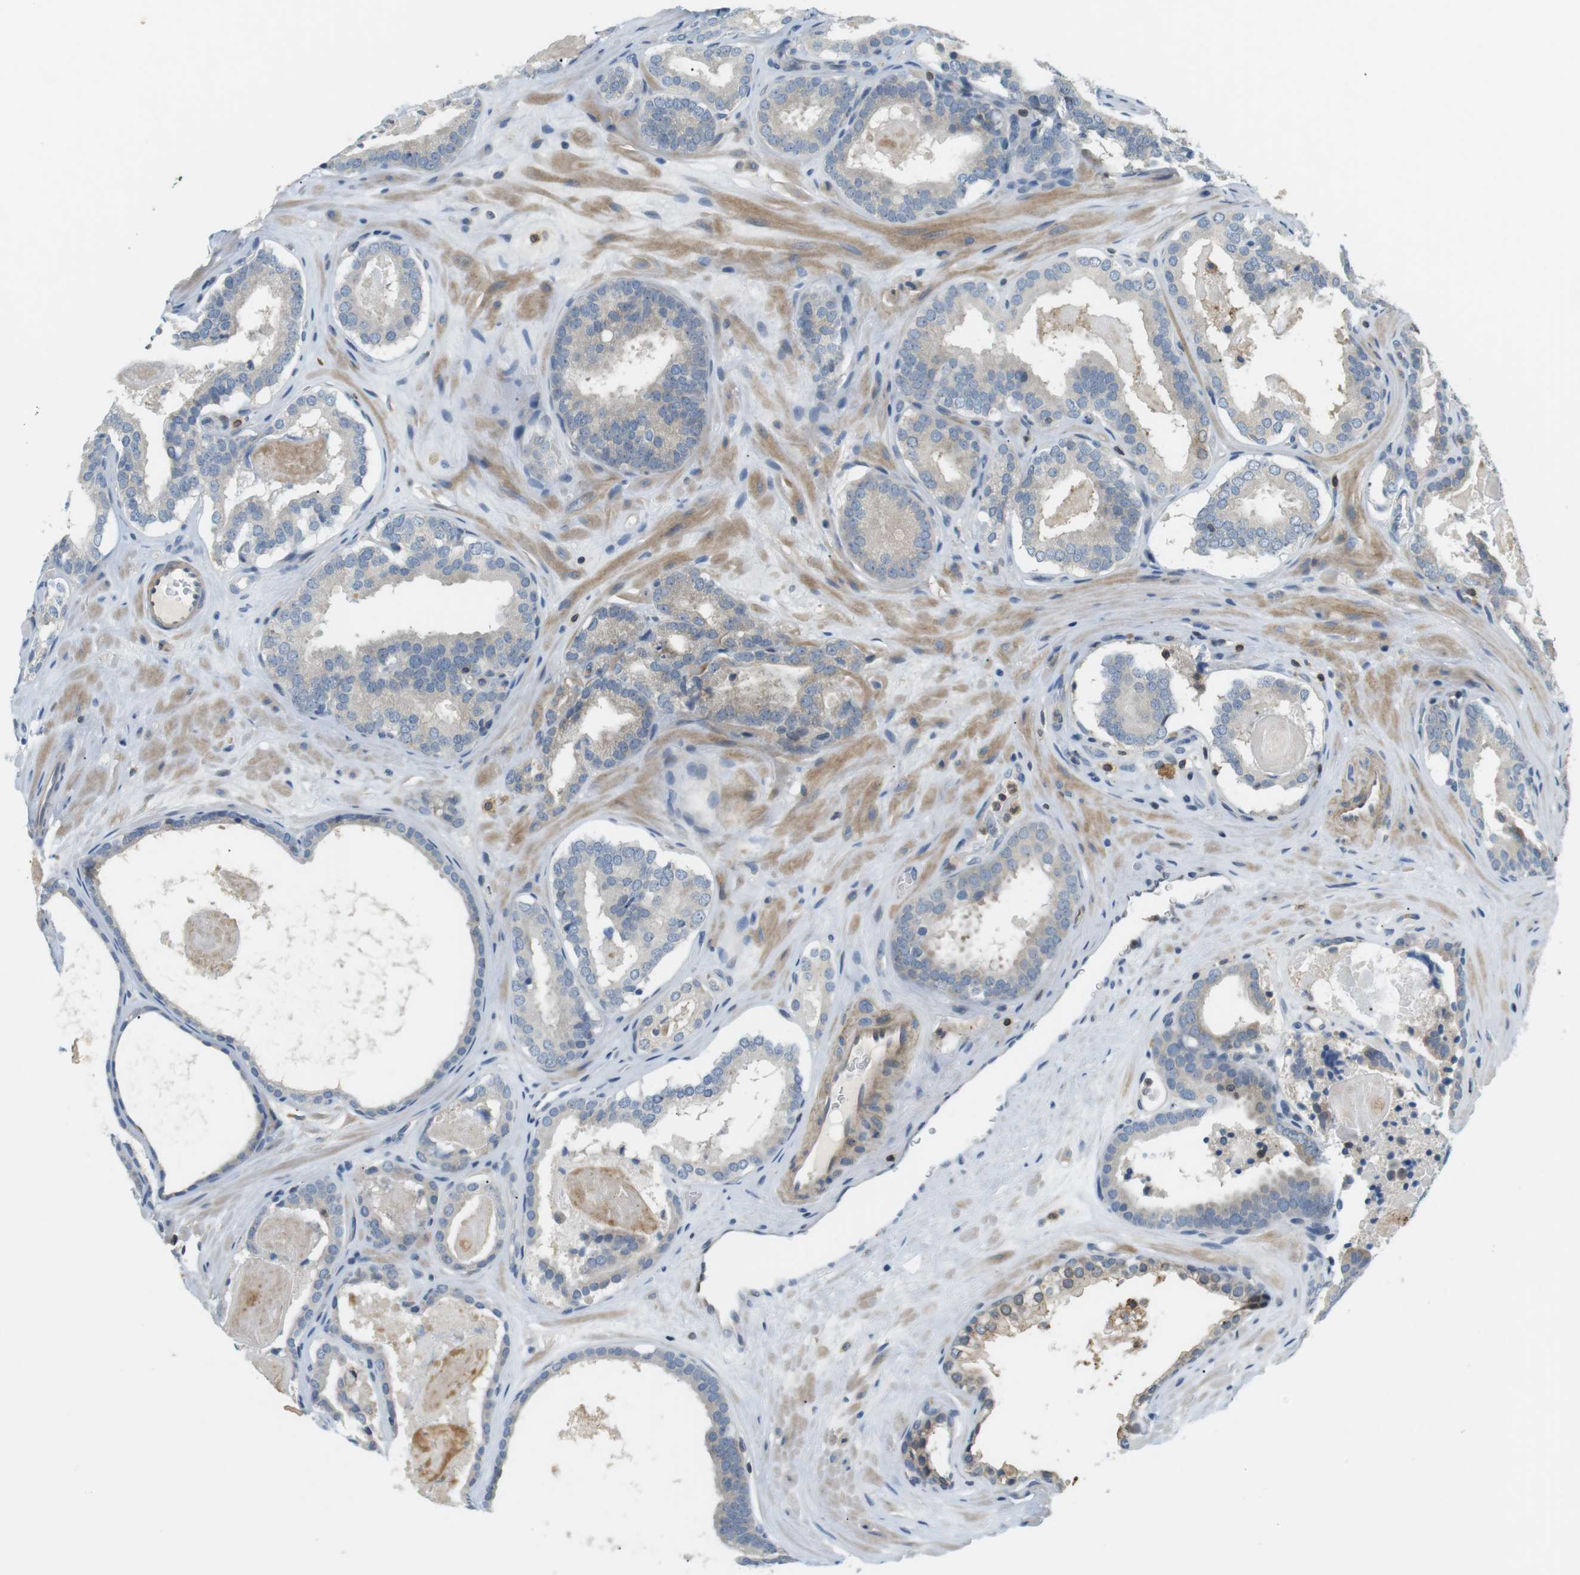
{"staining": {"intensity": "weak", "quantity": "<25%", "location": "cytoplasmic/membranous"}, "tissue": "prostate cancer", "cell_type": "Tumor cells", "image_type": "cancer", "snomed": [{"axis": "morphology", "description": "Adenocarcinoma, High grade"}, {"axis": "topography", "description": "Prostate"}], "caption": "Immunohistochemistry of human prostate cancer exhibits no positivity in tumor cells. (DAB (3,3'-diaminobenzidine) IHC visualized using brightfield microscopy, high magnification).", "gene": "P2RY1", "patient": {"sex": "male", "age": 60}}